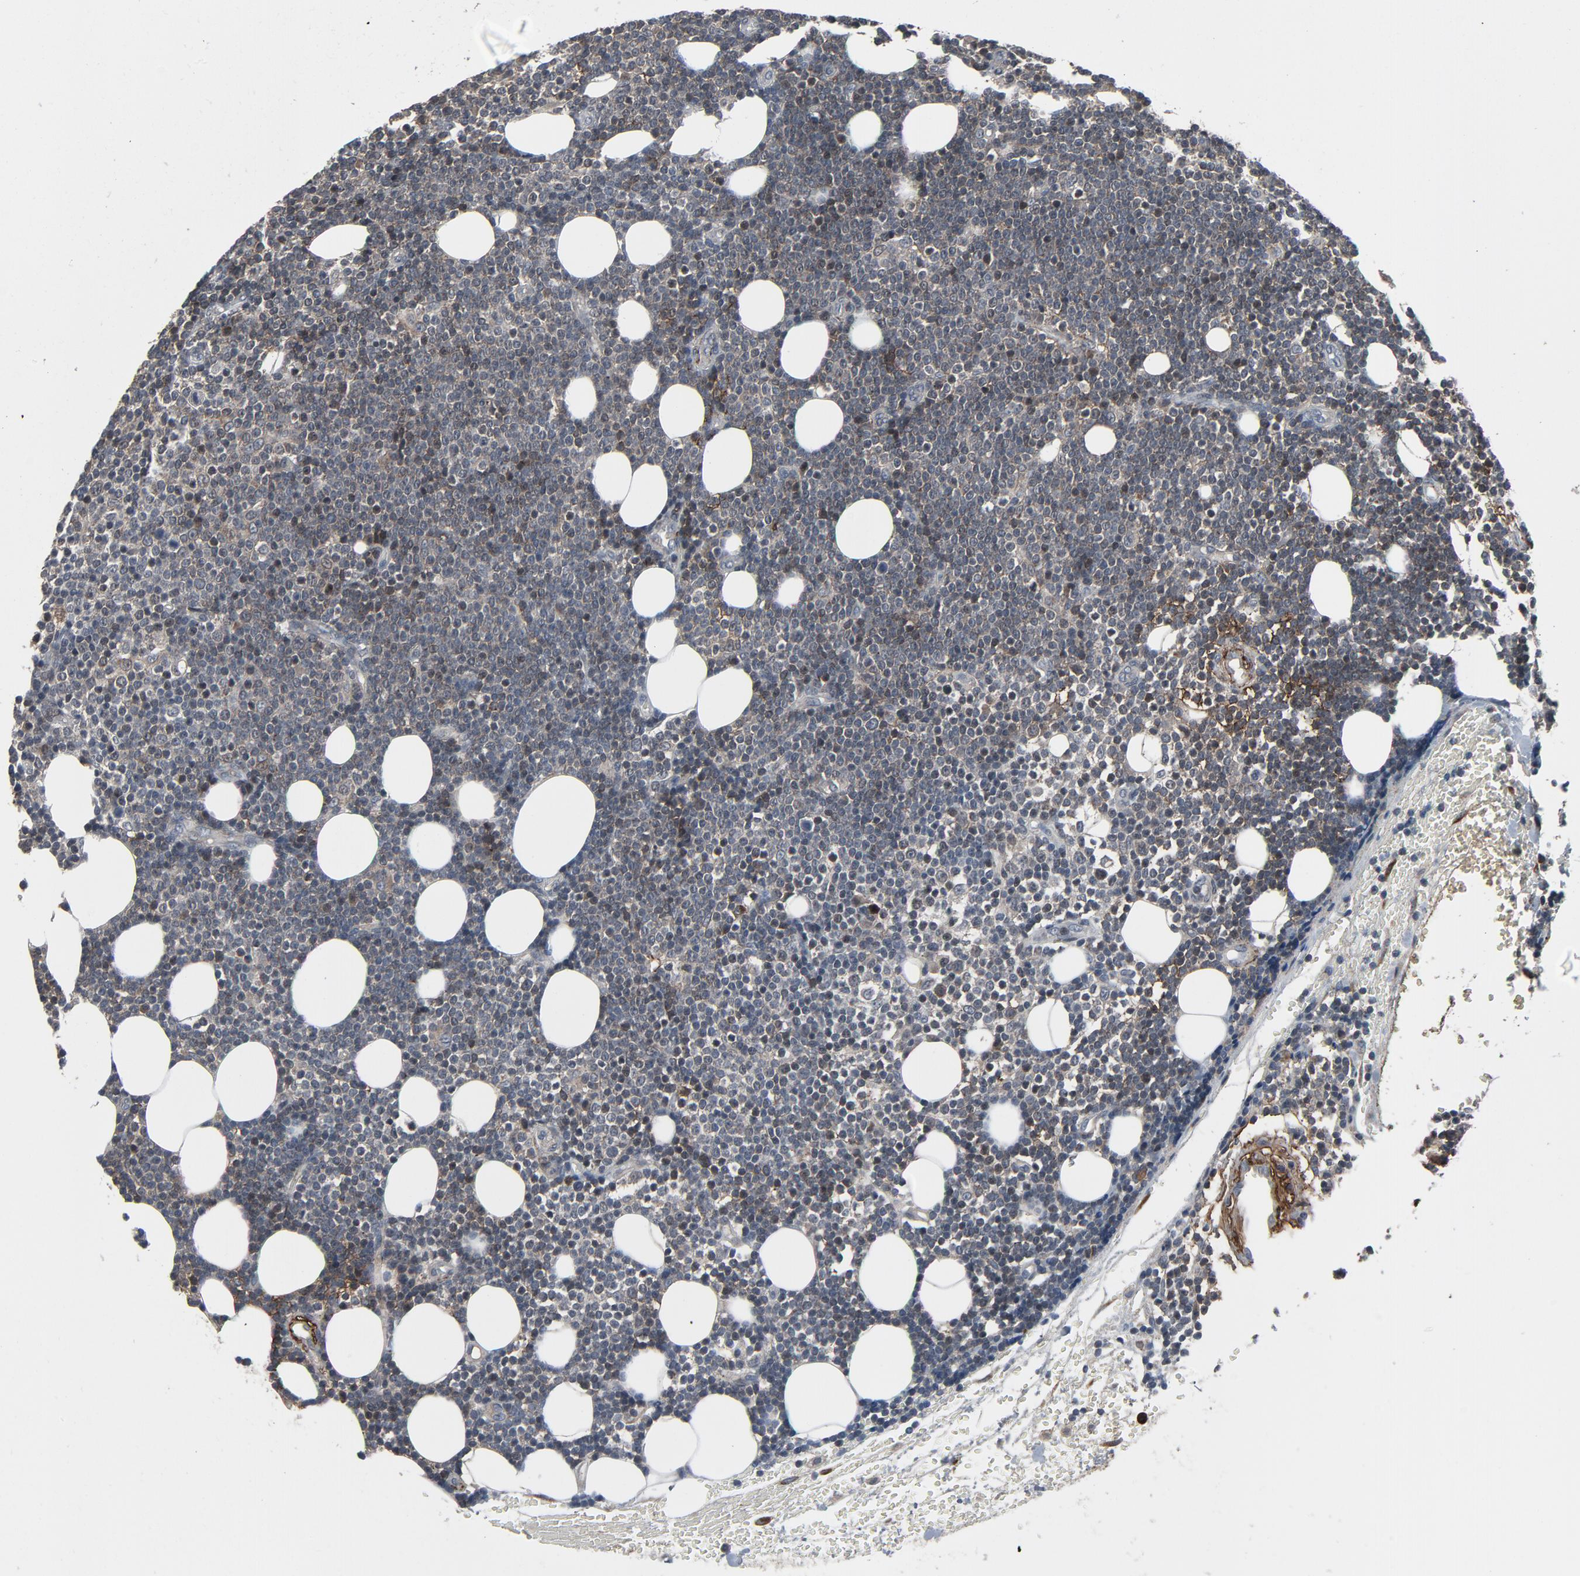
{"staining": {"intensity": "negative", "quantity": "none", "location": "none"}, "tissue": "lymphoma", "cell_type": "Tumor cells", "image_type": "cancer", "snomed": [{"axis": "morphology", "description": "Malignant lymphoma, non-Hodgkin's type, Low grade"}, {"axis": "topography", "description": "Soft tissue"}], "caption": "Tumor cells show no significant protein positivity in malignant lymphoma, non-Hodgkin's type (low-grade). The staining was performed using DAB to visualize the protein expression in brown, while the nuclei were stained in blue with hematoxylin (Magnification: 20x).", "gene": "PDZD4", "patient": {"sex": "male", "age": 92}}